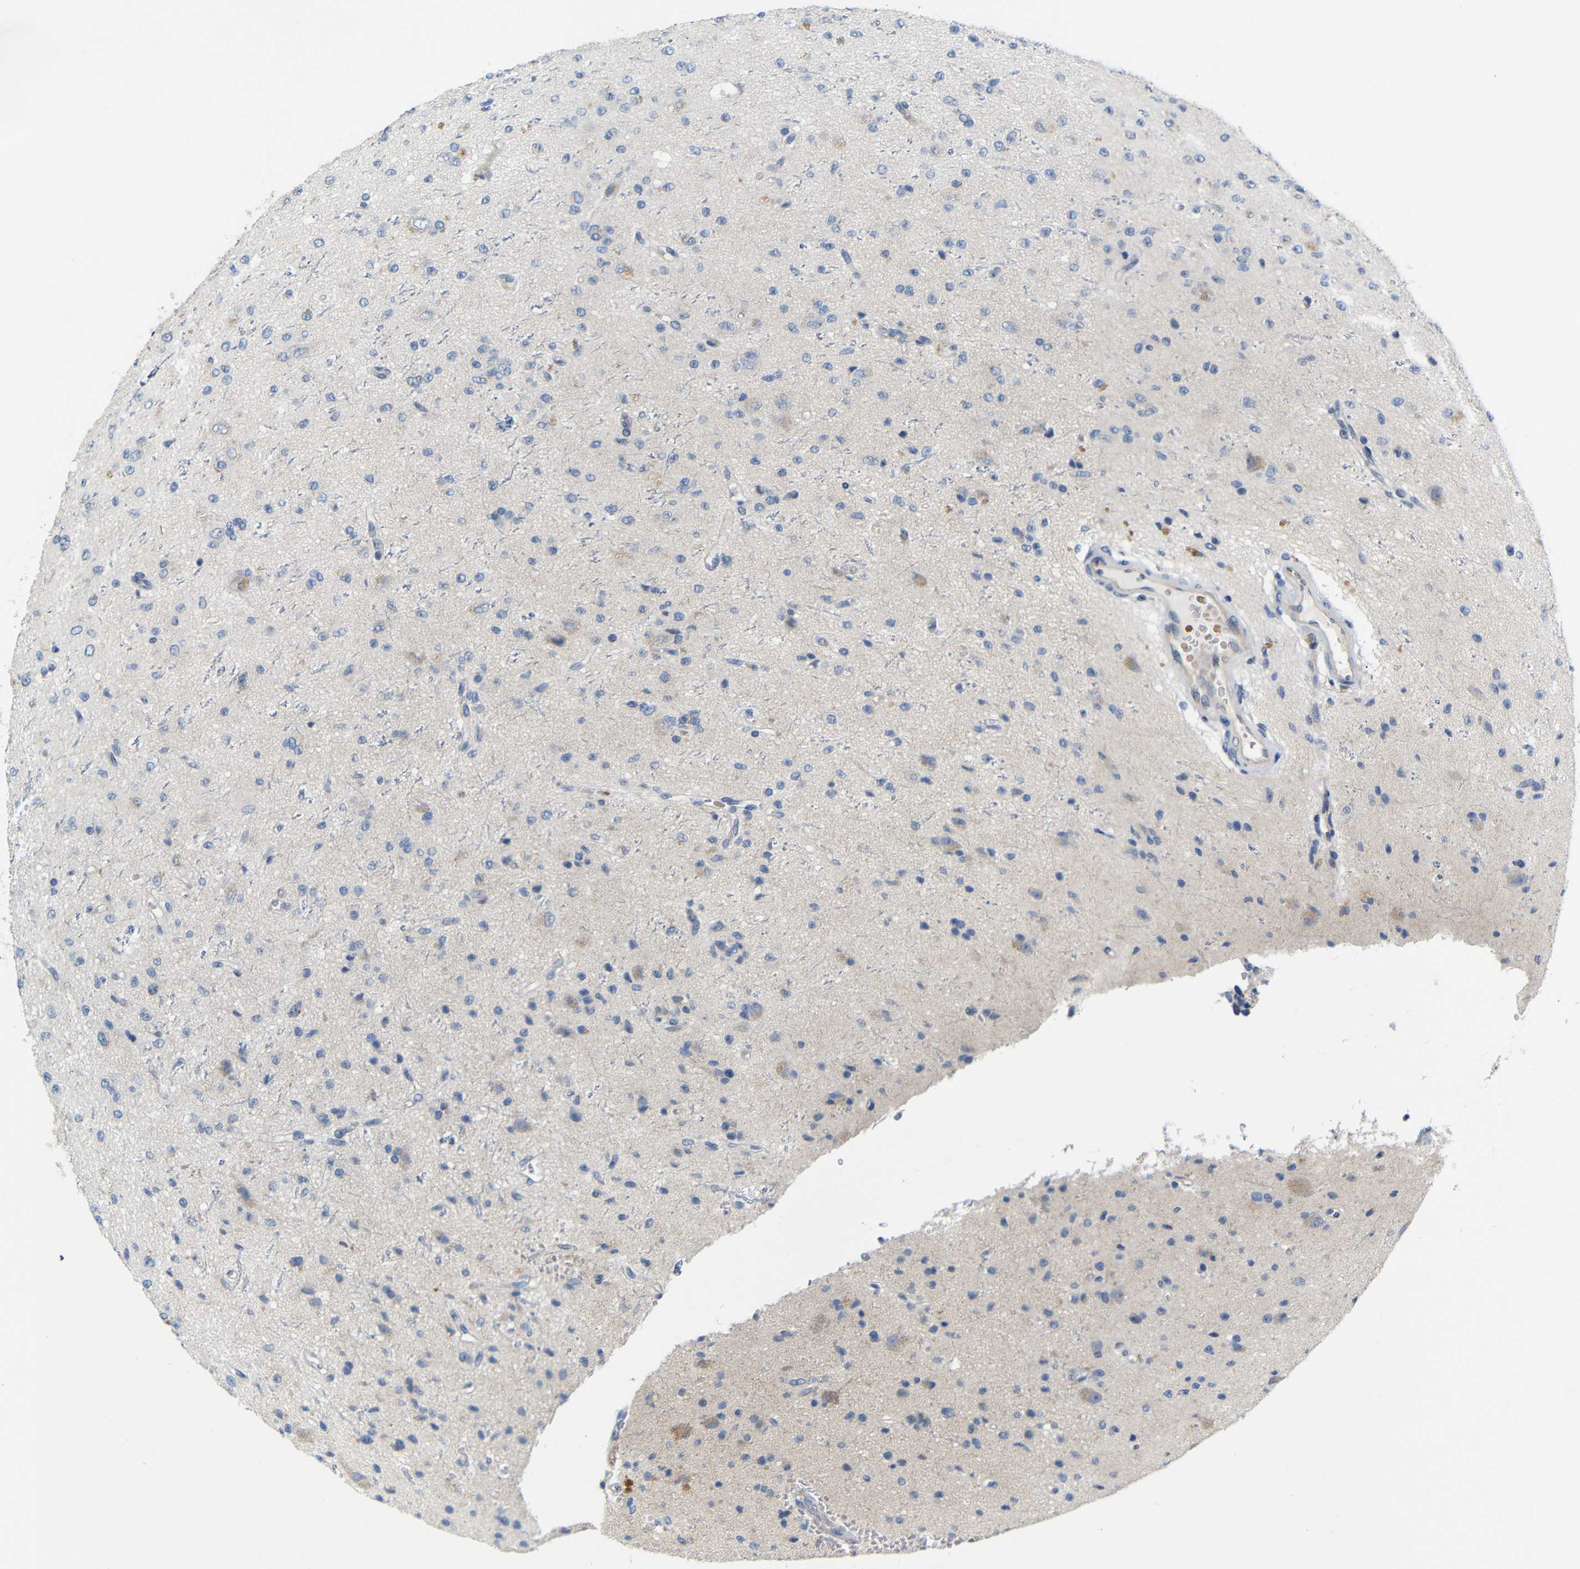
{"staining": {"intensity": "negative", "quantity": "none", "location": "none"}, "tissue": "glioma", "cell_type": "Tumor cells", "image_type": "cancer", "snomed": [{"axis": "morphology", "description": "Glioma, malignant, High grade"}, {"axis": "topography", "description": "pancreas cauda"}], "caption": "Tumor cells show no significant protein positivity in high-grade glioma (malignant). (IHC, brightfield microscopy, high magnification).", "gene": "TBC1D32", "patient": {"sex": "male", "age": 60}}